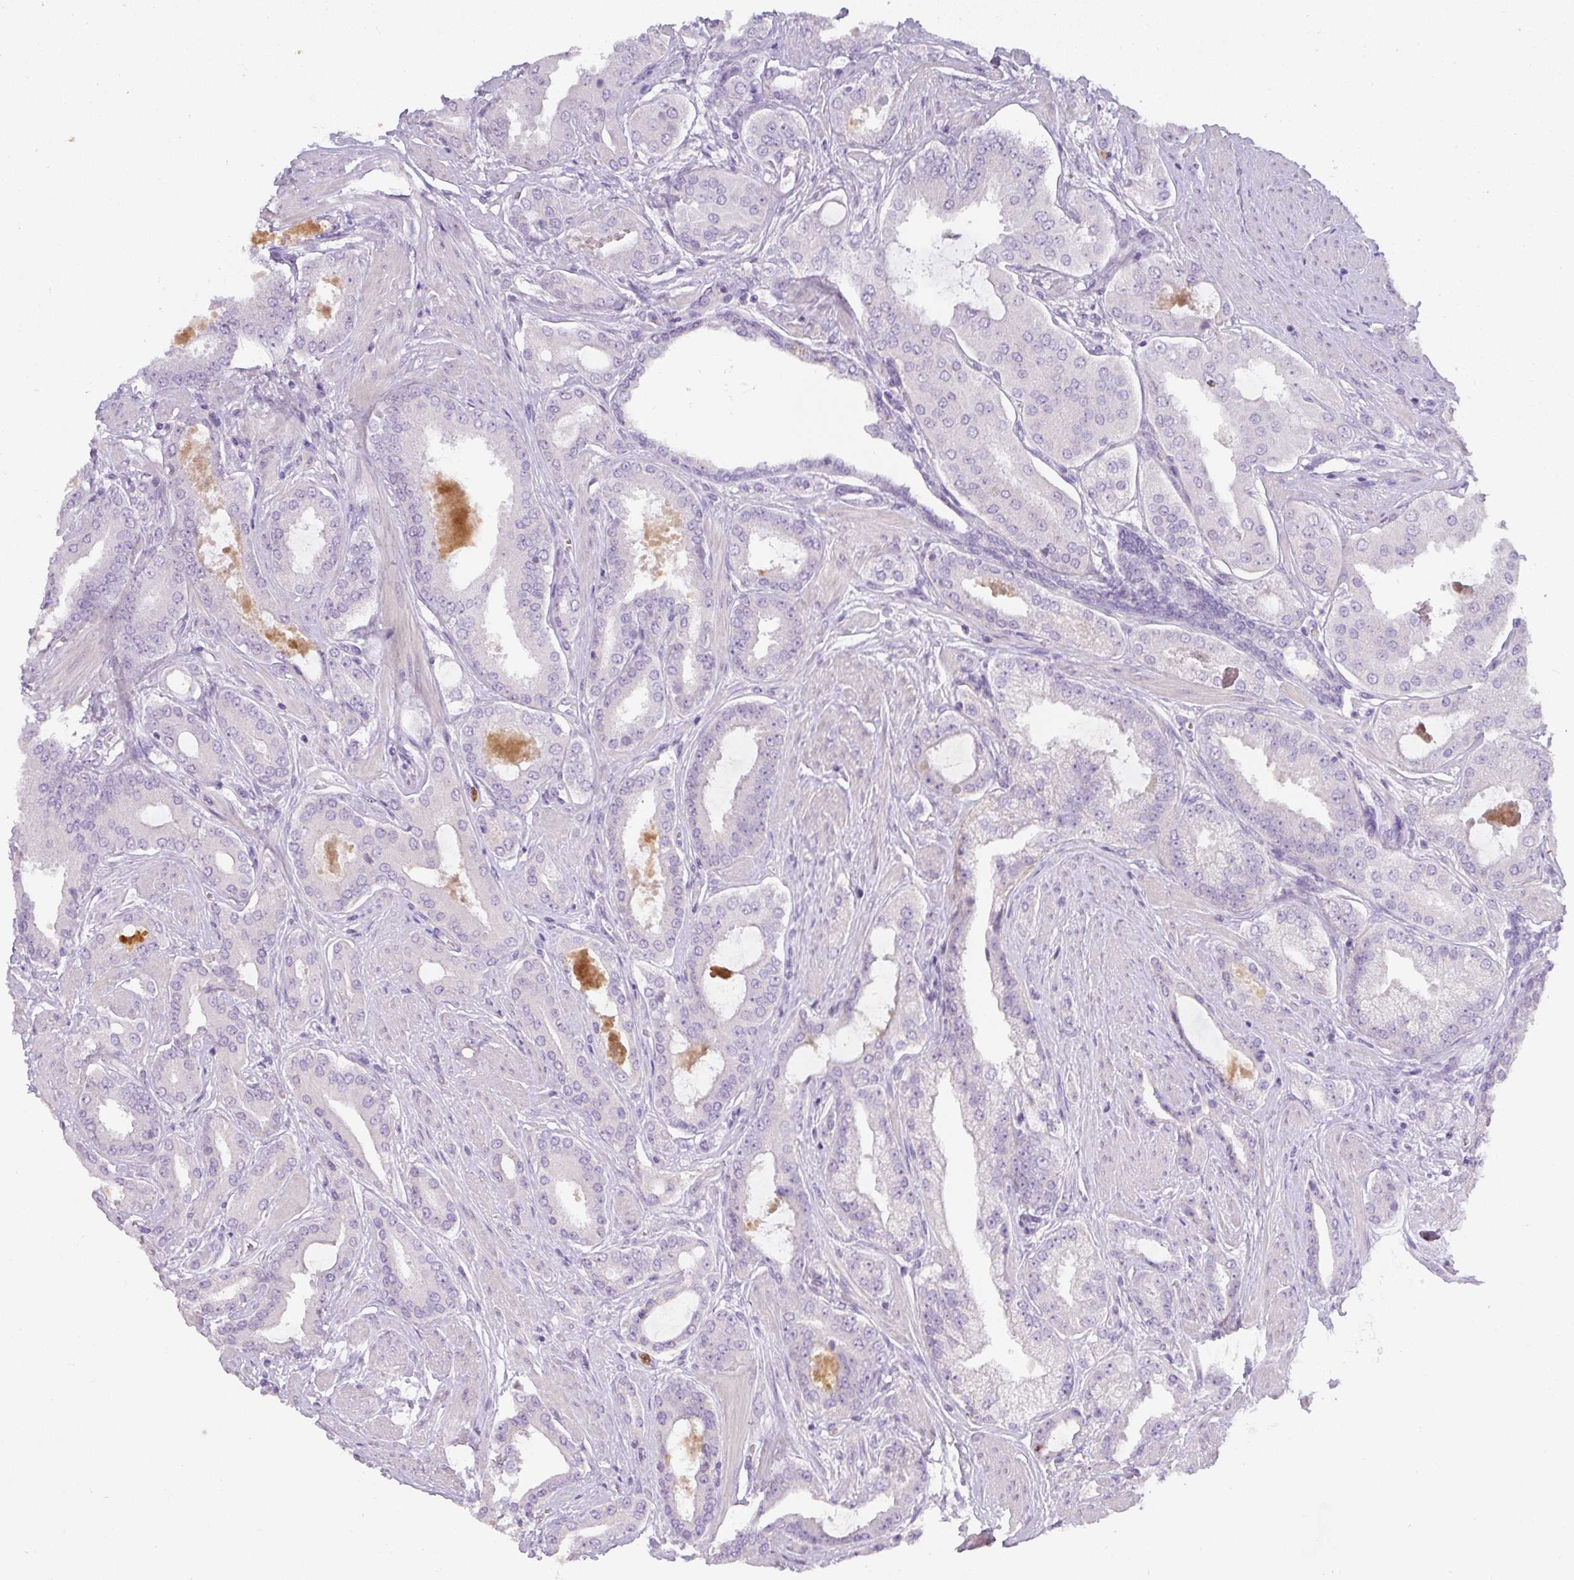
{"staining": {"intensity": "negative", "quantity": "none", "location": "none"}, "tissue": "prostate cancer", "cell_type": "Tumor cells", "image_type": "cancer", "snomed": [{"axis": "morphology", "description": "Adenocarcinoma, Low grade"}, {"axis": "topography", "description": "Prostate"}], "caption": "Immunohistochemistry image of prostate cancer stained for a protein (brown), which demonstrates no positivity in tumor cells. (Immunohistochemistry (ihc), brightfield microscopy, high magnification).", "gene": "HHEX", "patient": {"sex": "male", "age": 42}}